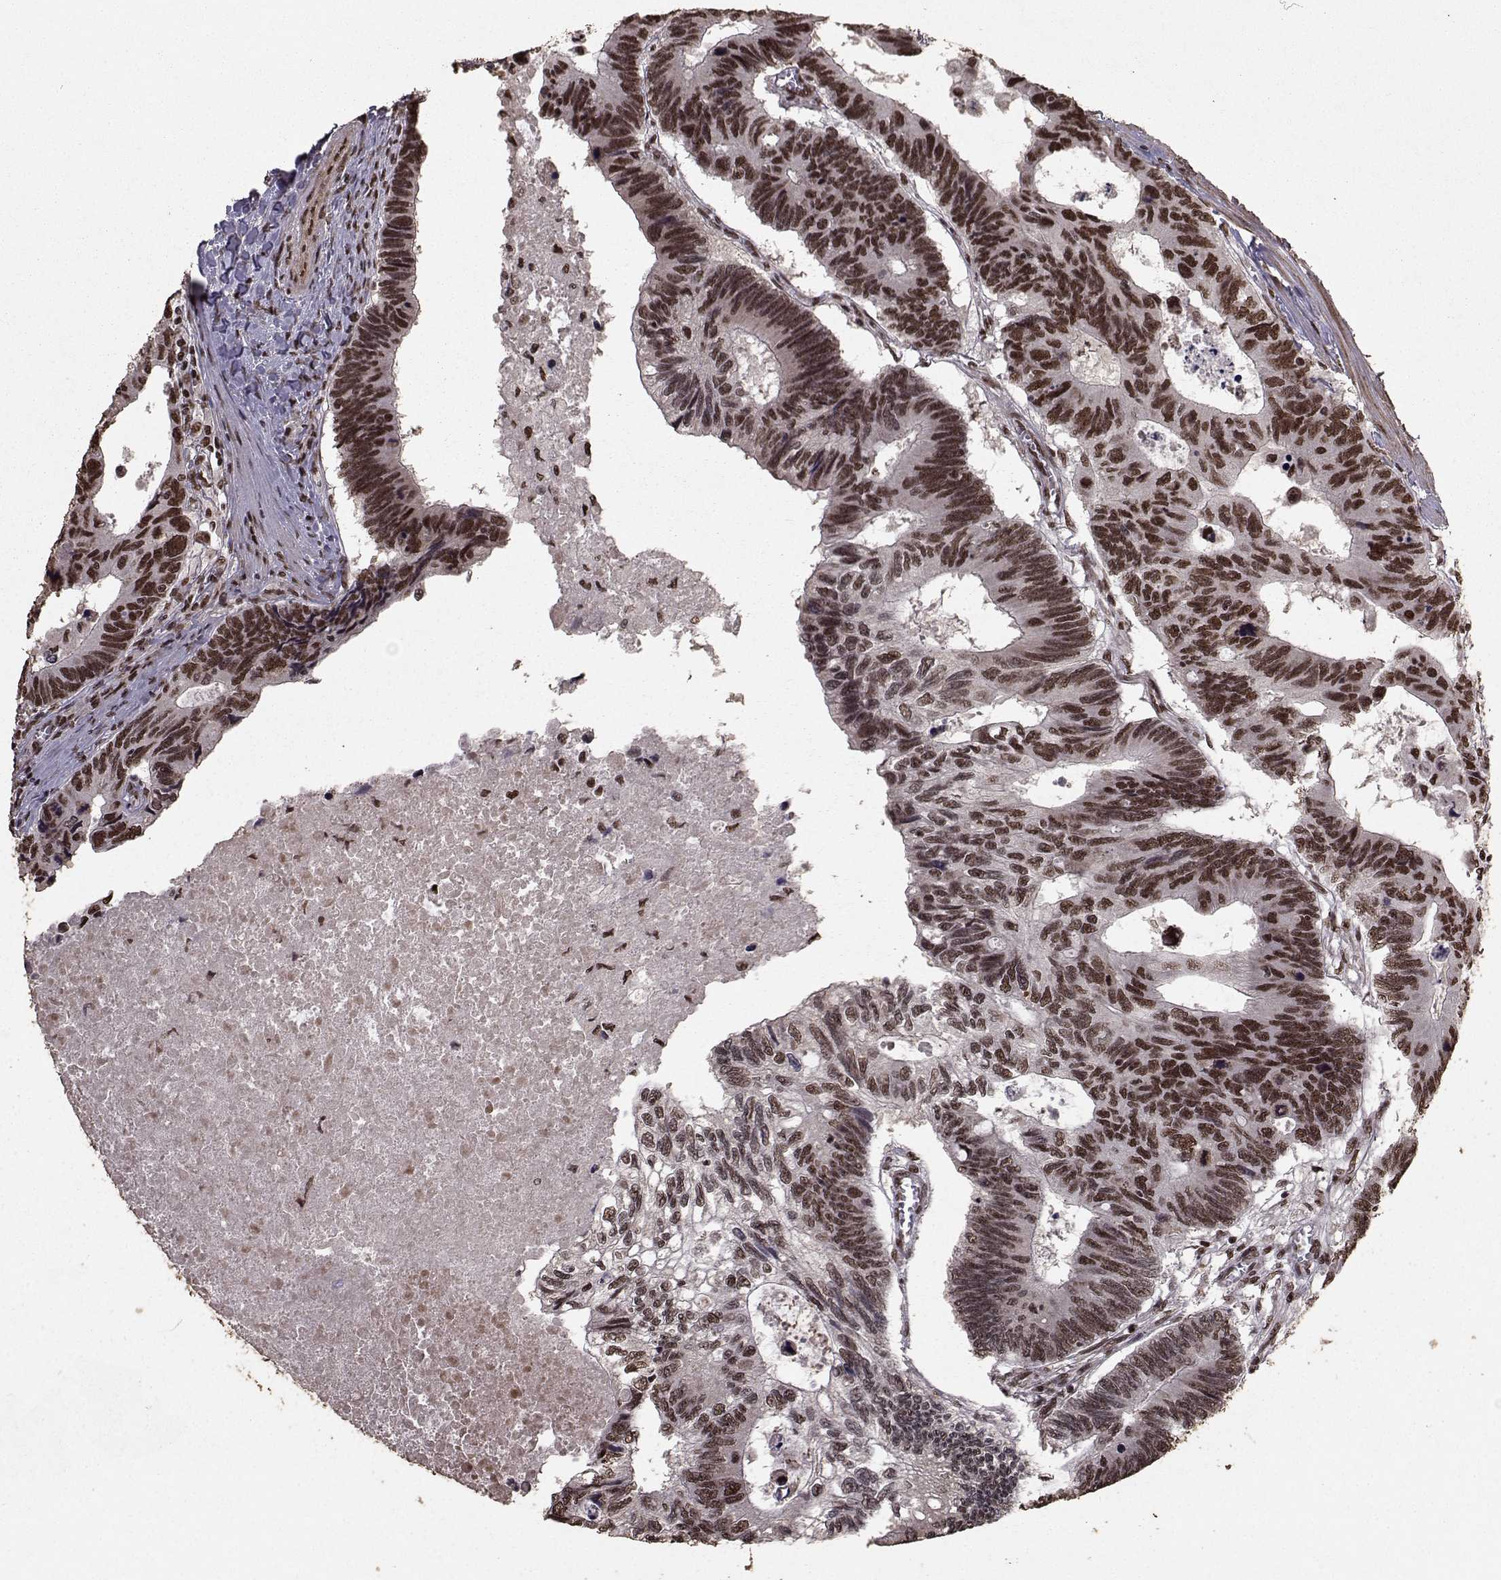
{"staining": {"intensity": "strong", "quantity": ">75%", "location": "nuclear"}, "tissue": "colorectal cancer", "cell_type": "Tumor cells", "image_type": "cancer", "snomed": [{"axis": "morphology", "description": "Adenocarcinoma, NOS"}, {"axis": "topography", "description": "Colon"}], "caption": "This histopathology image shows immunohistochemistry (IHC) staining of human colorectal cancer, with high strong nuclear staining in about >75% of tumor cells.", "gene": "SF1", "patient": {"sex": "female", "age": 77}}